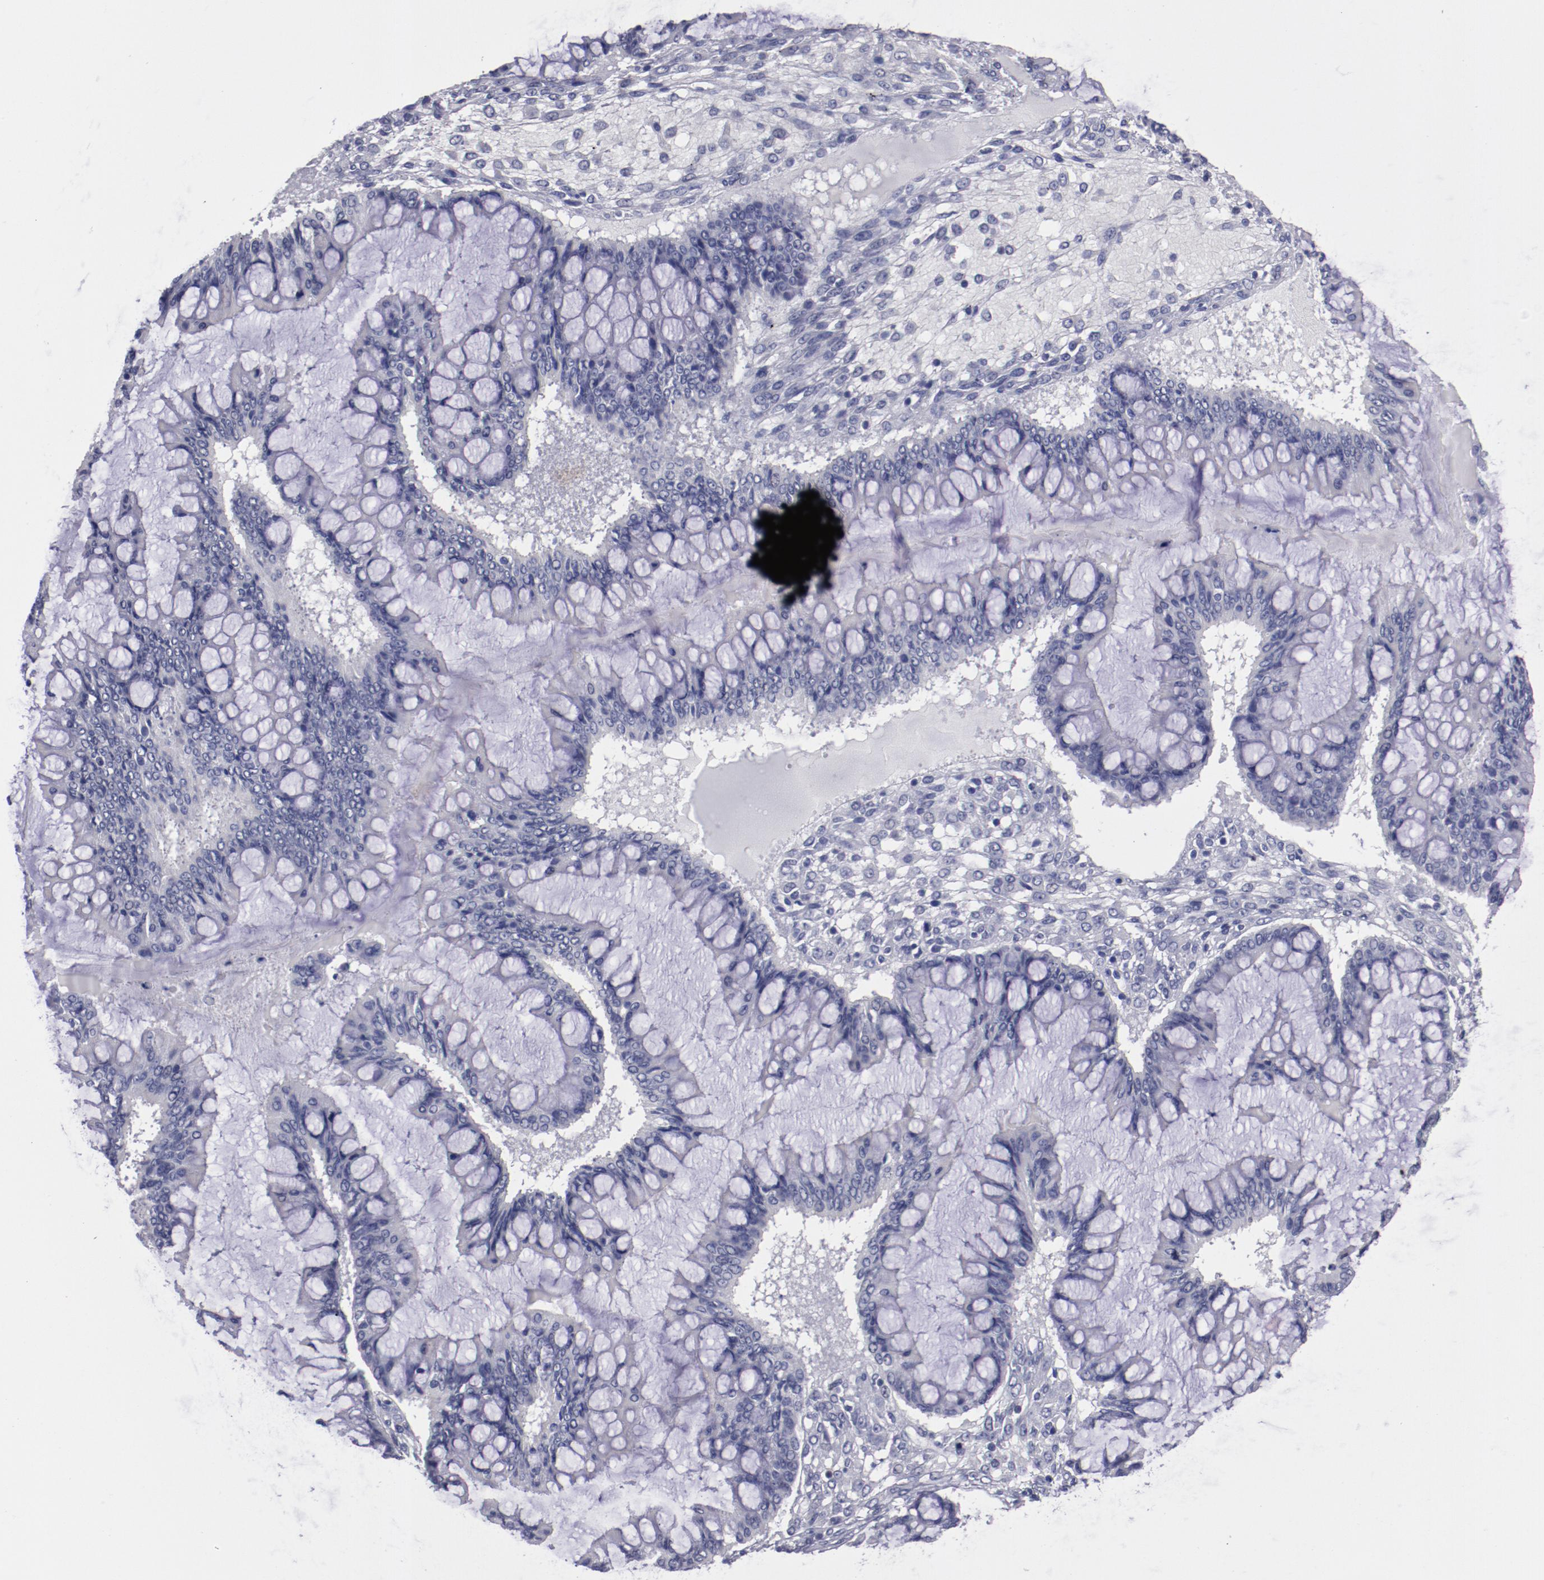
{"staining": {"intensity": "negative", "quantity": "none", "location": "none"}, "tissue": "ovarian cancer", "cell_type": "Tumor cells", "image_type": "cancer", "snomed": [{"axis": "morphology", "description": "Cystadenocarcinoma, mucinous, NOS"}, {"axis": "topography", "description": "Ovary"}], "caption": "An immunohistochemistry histopathology image of mucinous cystadenocarcinoma (ovarian) is shown. There is no staining in tumor cells of mucinous cystadenocarcinoma (ovarian).", "gene": "IRF8", "patient": {"sex": "female", "age": 73}}